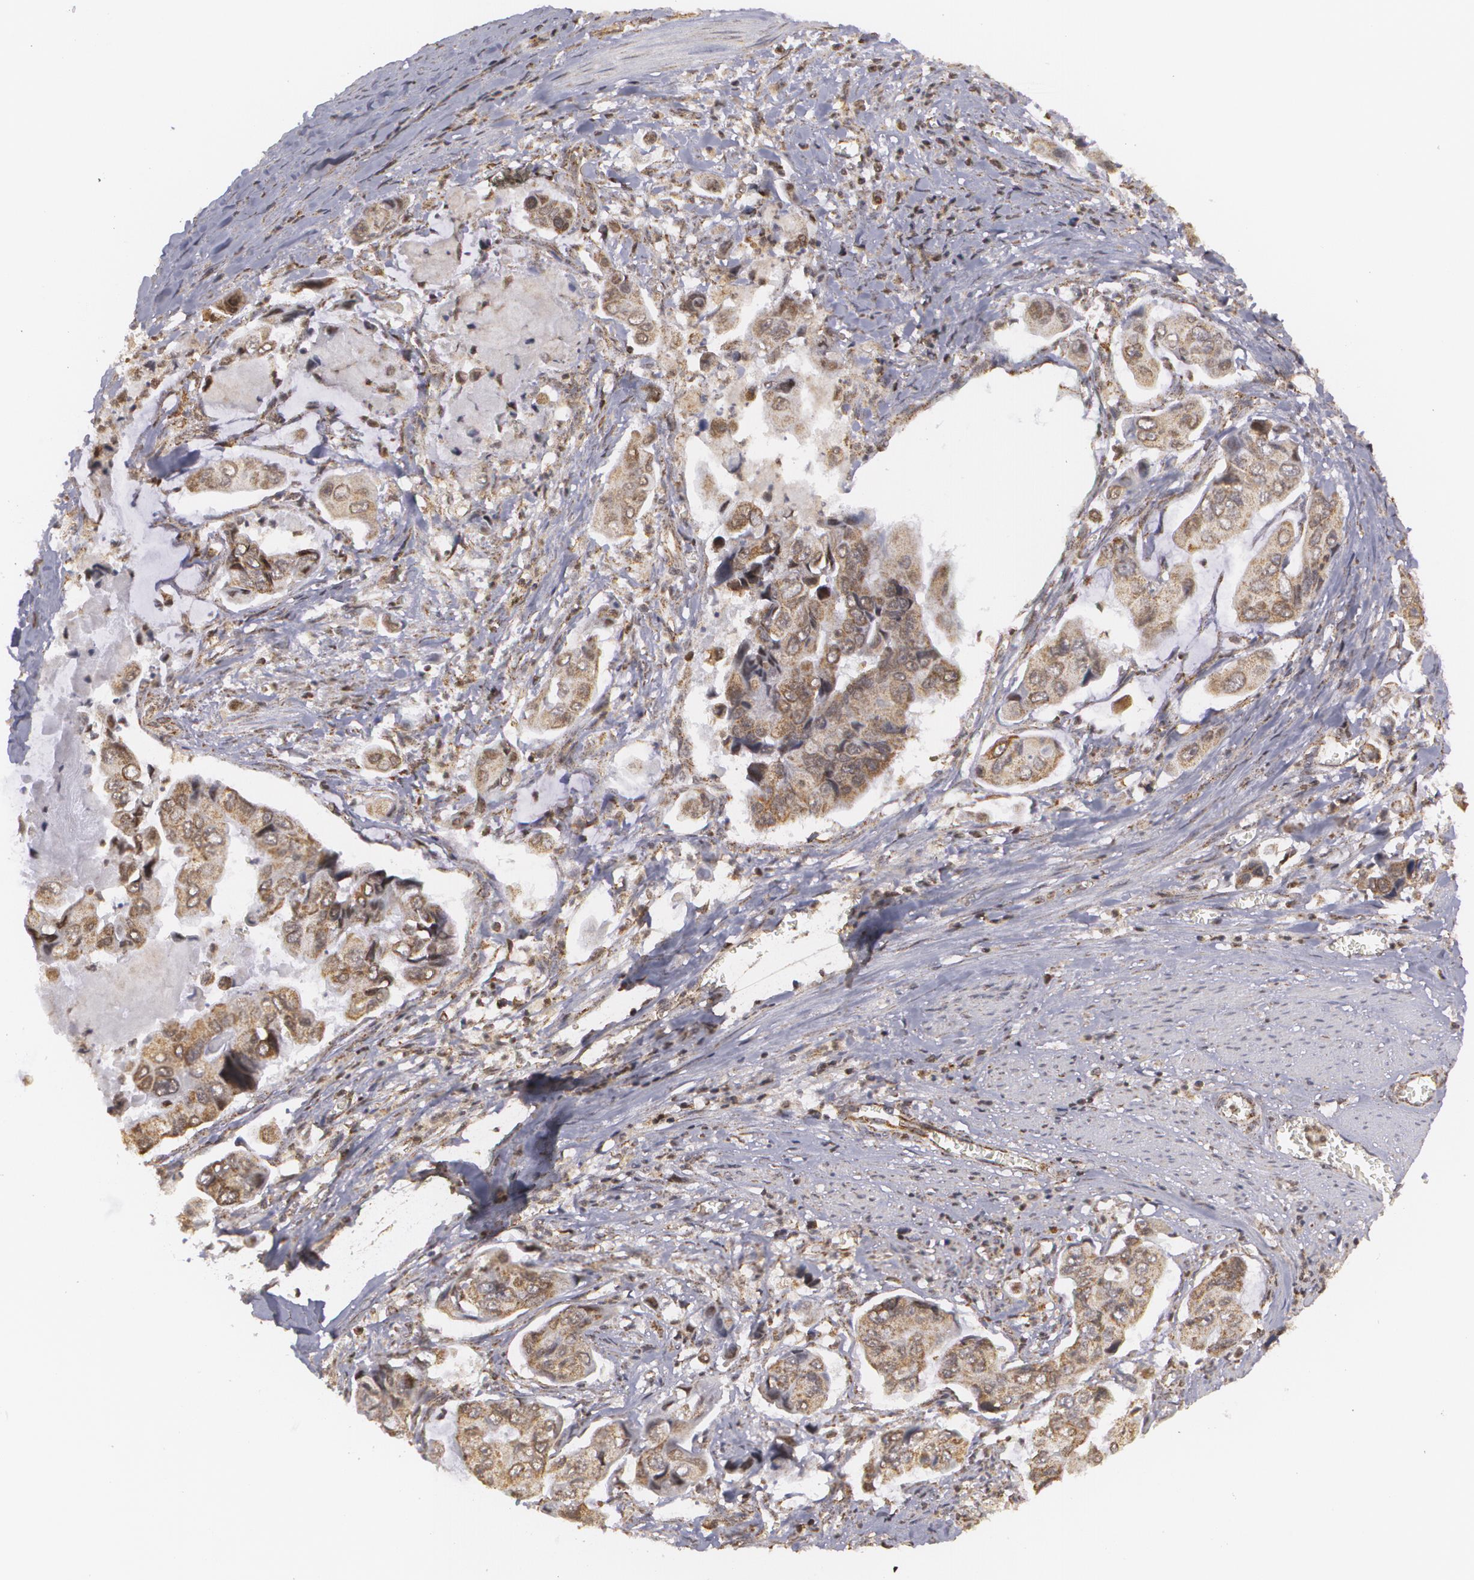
{"staining": {"intensity": "weak", "quantity": ">75%", "location": "cytoplasmic/membranous,nuclear"}, "tissue": "stomach cancer", "cell_type": "Tumor cells", "image_type": "cancer", "snomed": [{"axis": "morphology", "description": "Adenocarcinoma, NOS"}, {"axis": "topography", "description": "Stomach, upper"}], "caption": "DAB immunohistochemical staining of human adenocarcinoma (stomach) demonstrates weak cytoplasmic/membranous and nuclear protein positivity in about >75% of tumor cells. The protein is stained brown, and the nuclei are stained in blue (DAB IHC with brightfield microscopy, high magnification).", "gene": "MXD1", "patient": {"sex": "male", "age": 80}}